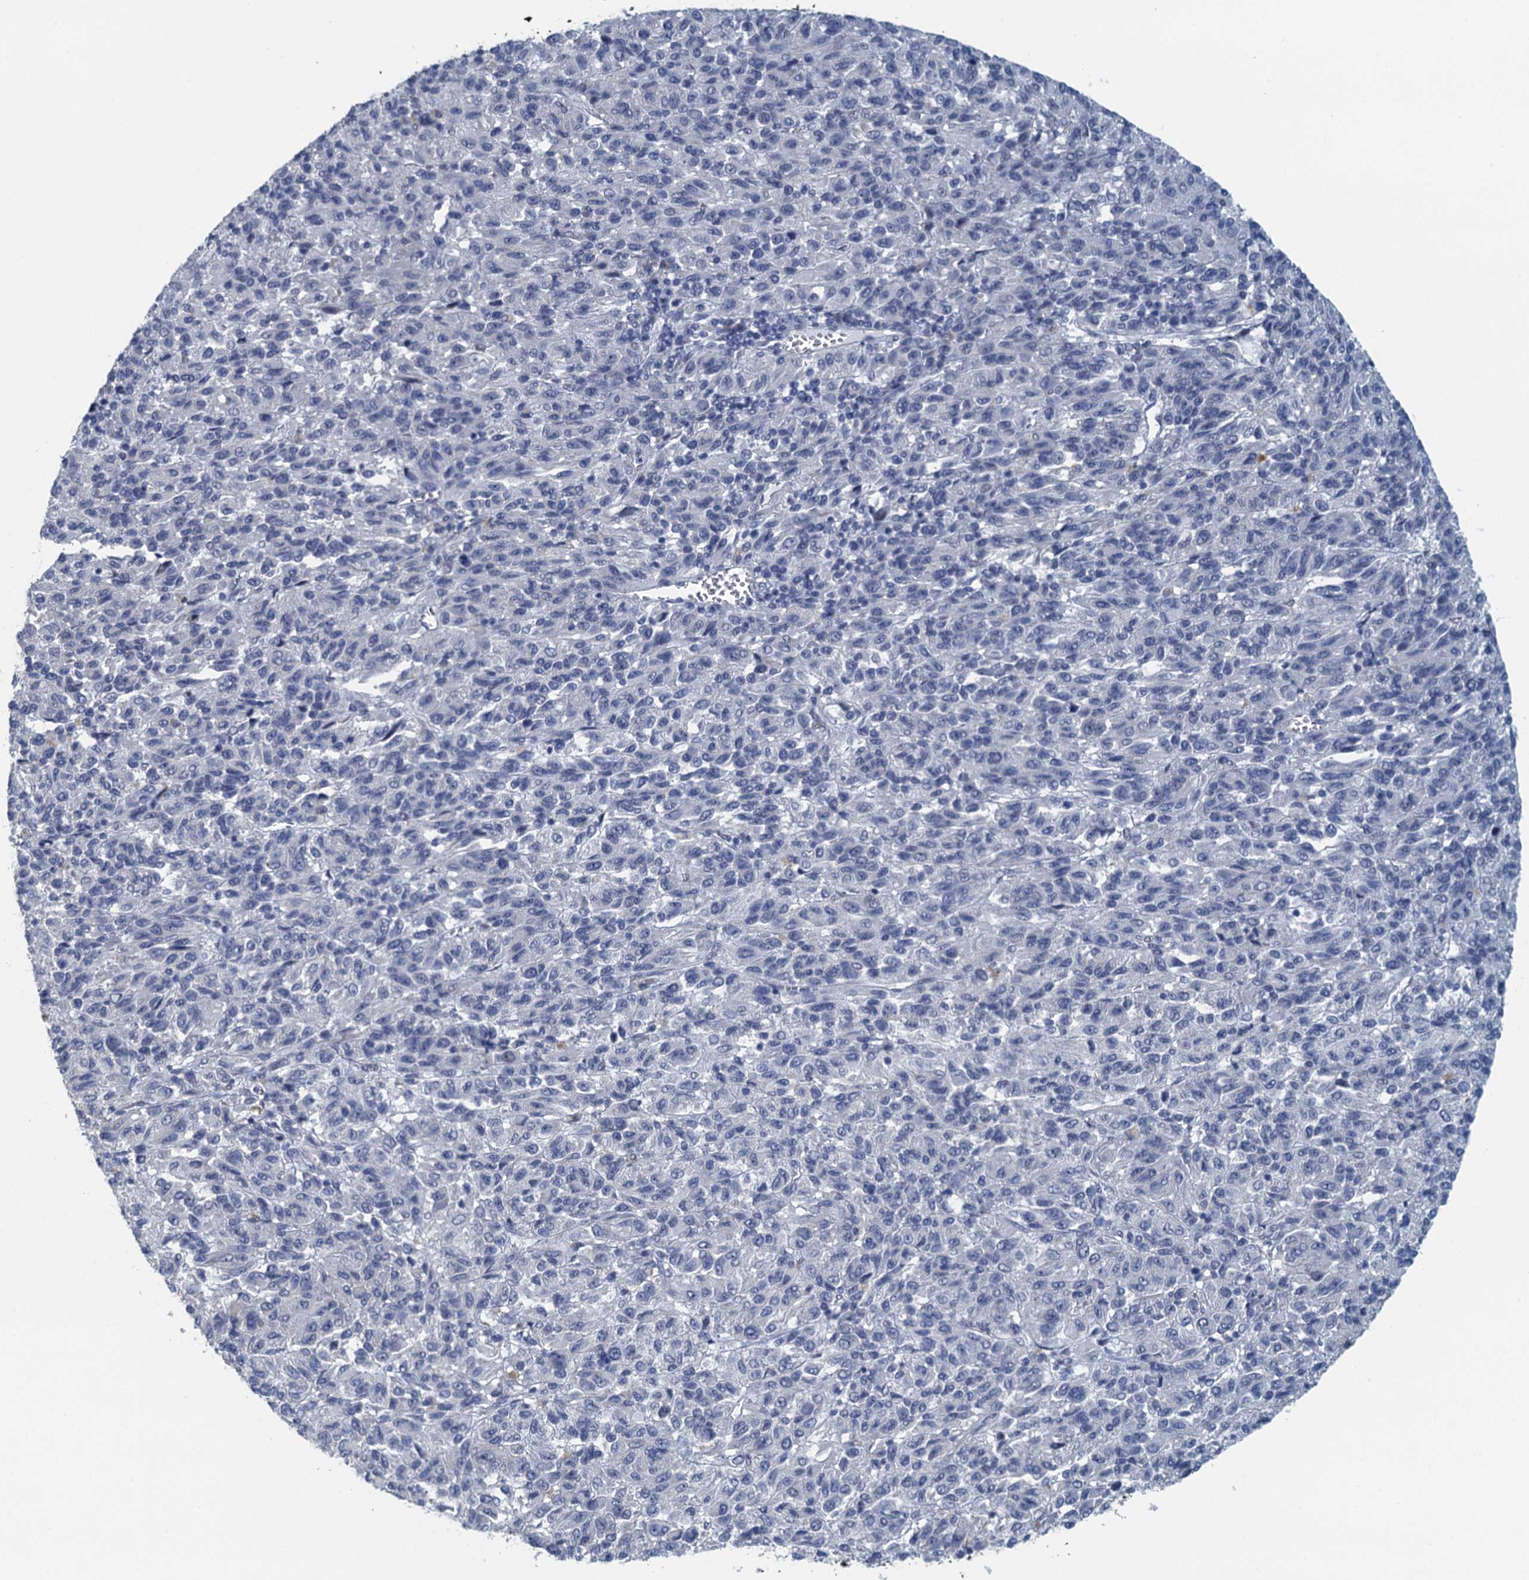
{"staining": {"intensity": "negative", "quantity": "none", "location": "none"}, "tissue": "melanoma", "cell_type": "Tumor cells", "image_type": "cancer", "snomed": [{"axis": "morphology", "description": "Malignant melanoma, Metastatic site"}, {"axis": "topography", "description": "Lung"}], "caption": "Melanoma was stained to show a protein in brown. There is no significant expression in tumor cells.", "gene": "TTLL9", "patient": {"sex": "male", "age": 64}}